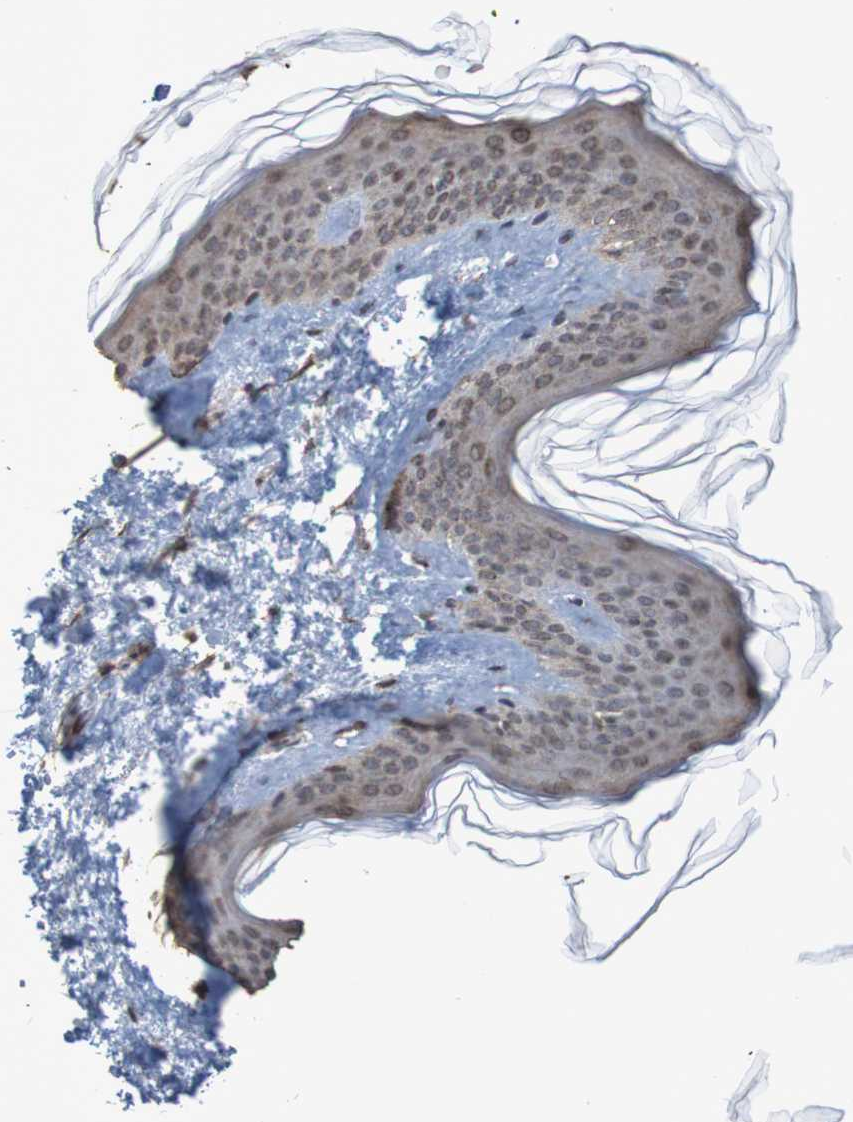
{"staining": {"intensity": "moderate", "quantity": "25%-75%", "location": "nuclear"}, "tissue": "skin", "cell_type": "Fibroblasts", "image_type": "normal", "snomed": [{"axis": "morphology", "description": "Normal tissue, NOS"}, {"axis": "topography", "description": "Skin"}], "caption": "Fibroblasts exhibit moderate nuclear positivity in about 25%-75% of cells in unremarkable skin. (Stains: DAB in brown, nuclei in blue, Microscopy: brightfield microscopy at high magnification).", "gene": "GFI1", "patient": {"sex": "female", "age": 41}}